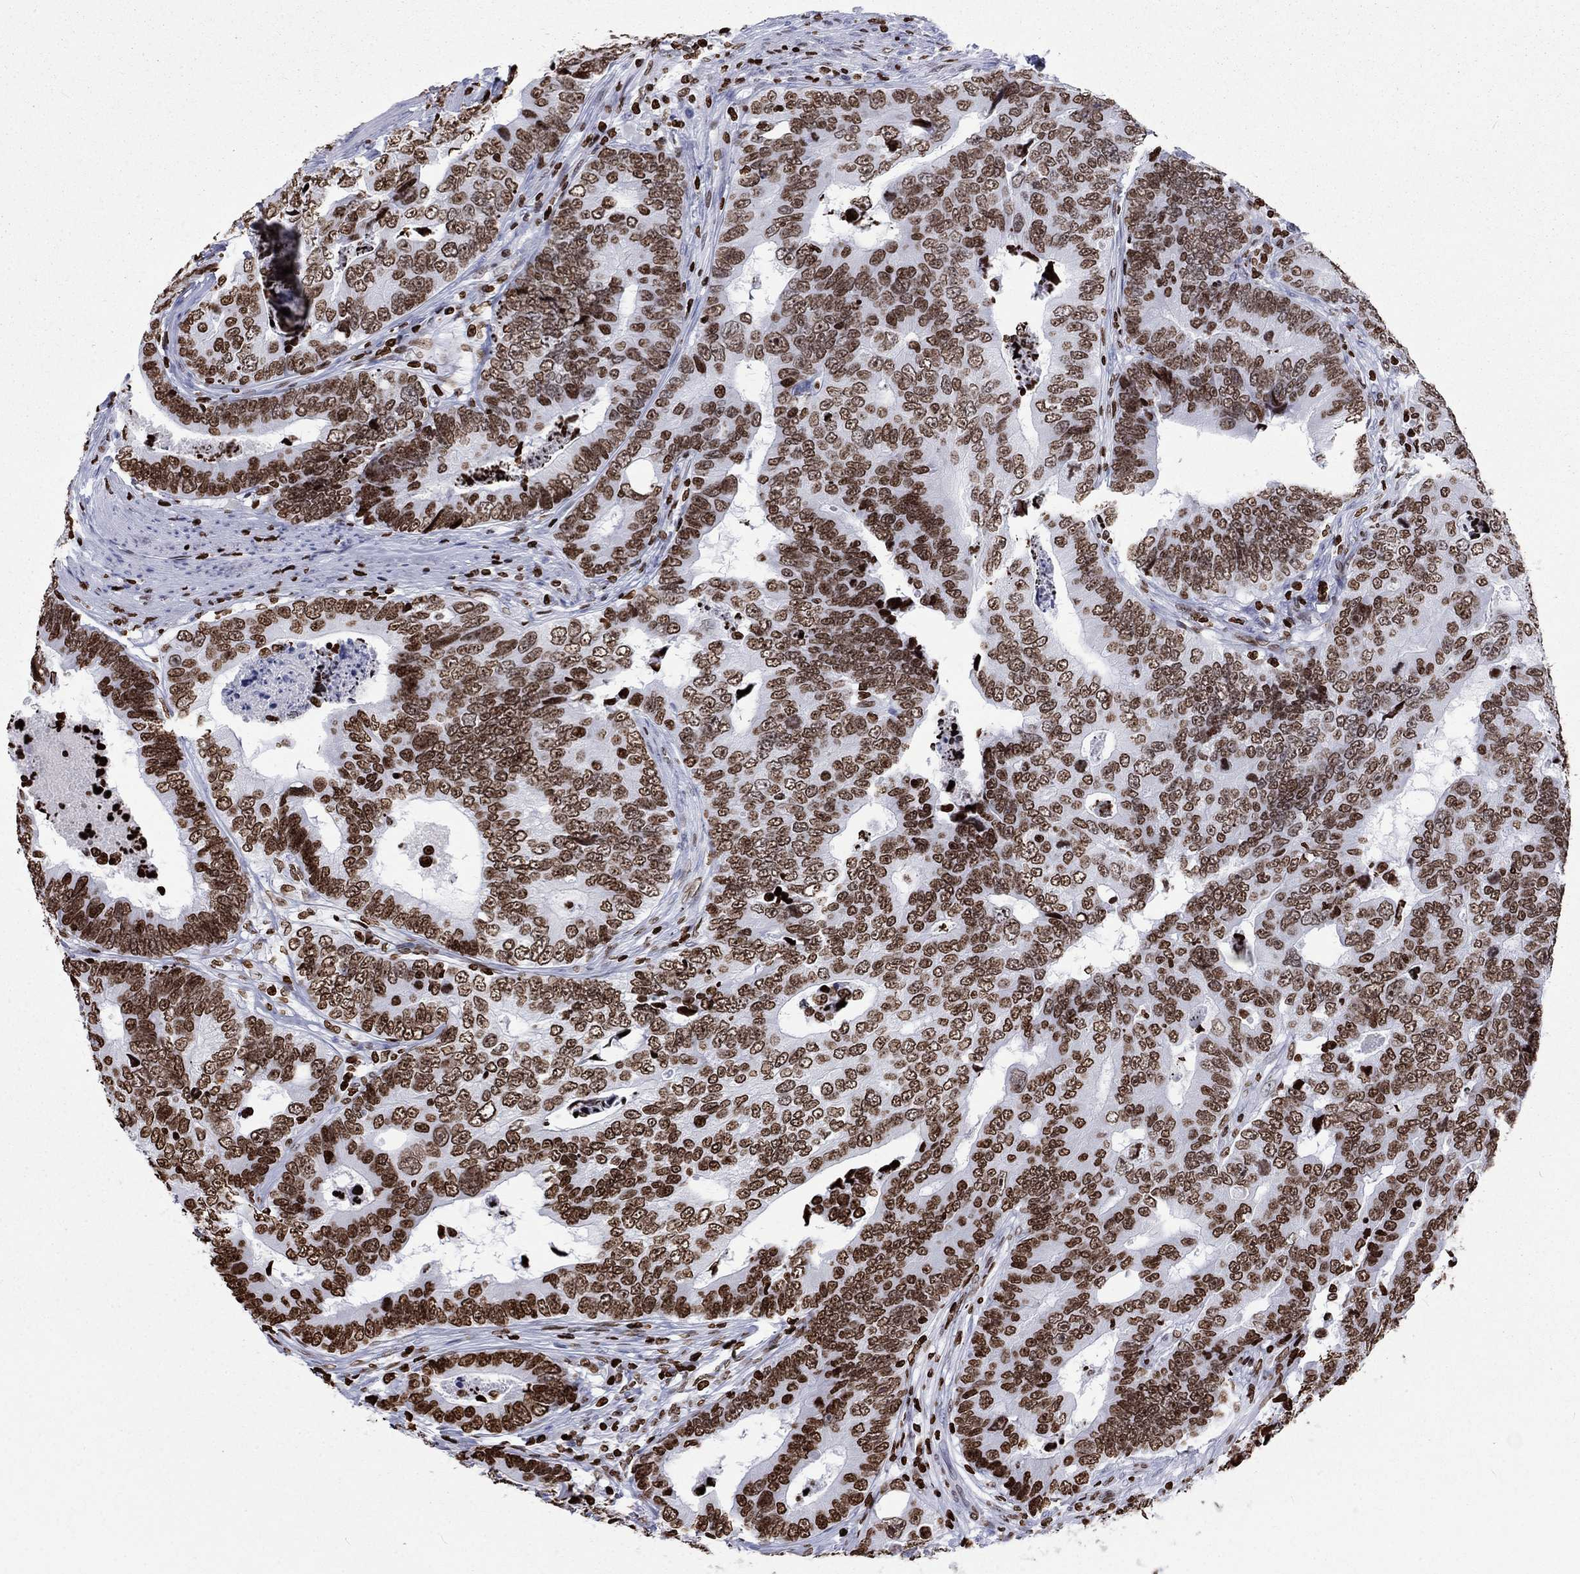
{"staining": {"intensity": "moderate", "quantity": "25%-75%", "location": "nuclear"}, "tissue": "colorectal cancer", "cell_type": "Tumor cells", "image_type": "cancer", "snomed": [{"axis": "morphology", "description": "Adenocarcinoma, NOS"}, {"axis": "topography", "description": "Colon"}], "caption": "The image shows staining of colorectal adenocarcinoma, revealing moderate nuclear protein positivity (brown color) within tumor cells.", "gene": "H1-5", "patient": {"sex": "female", "age": 72}}